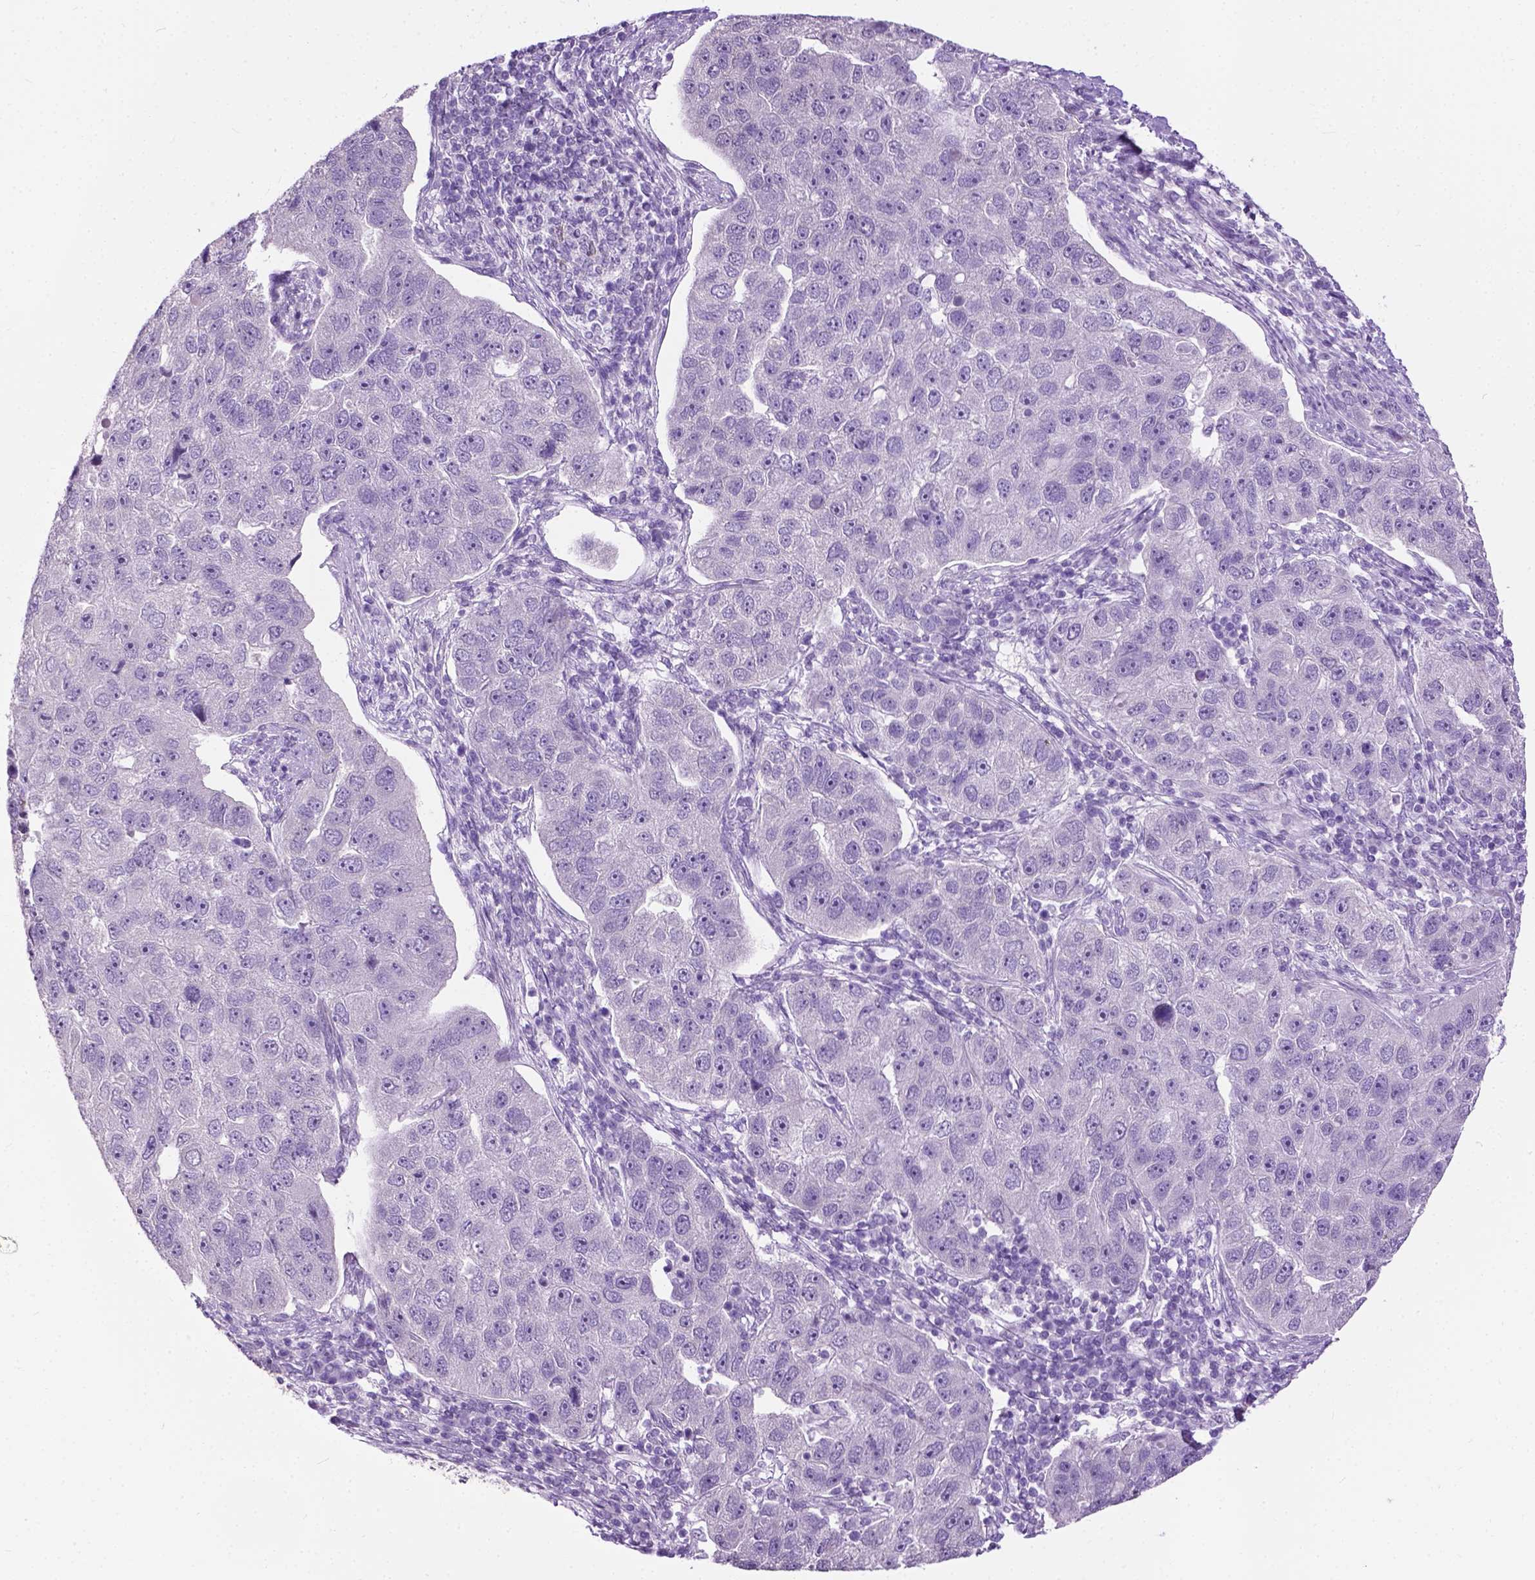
{"staining": {"intensity": "negative", "quantity": "none", "location": "none"}, "tissue": "pancreatic cancer", "cell_type": "Tumor cells", "image_type": "cancer", "snomed": [{"axis": "morphology", "description": "Adenocarcinoma, NOS"}, {"axis": "topography", "description": "Pancreas"}], "caption": "Pancreatic cancer (adenocarcinoma) was stained to show a protein in brown. There is no significant positivity in tumor cells.", "gene": "GPR37L1", "patient": {"sex": "female", "age": 61}}